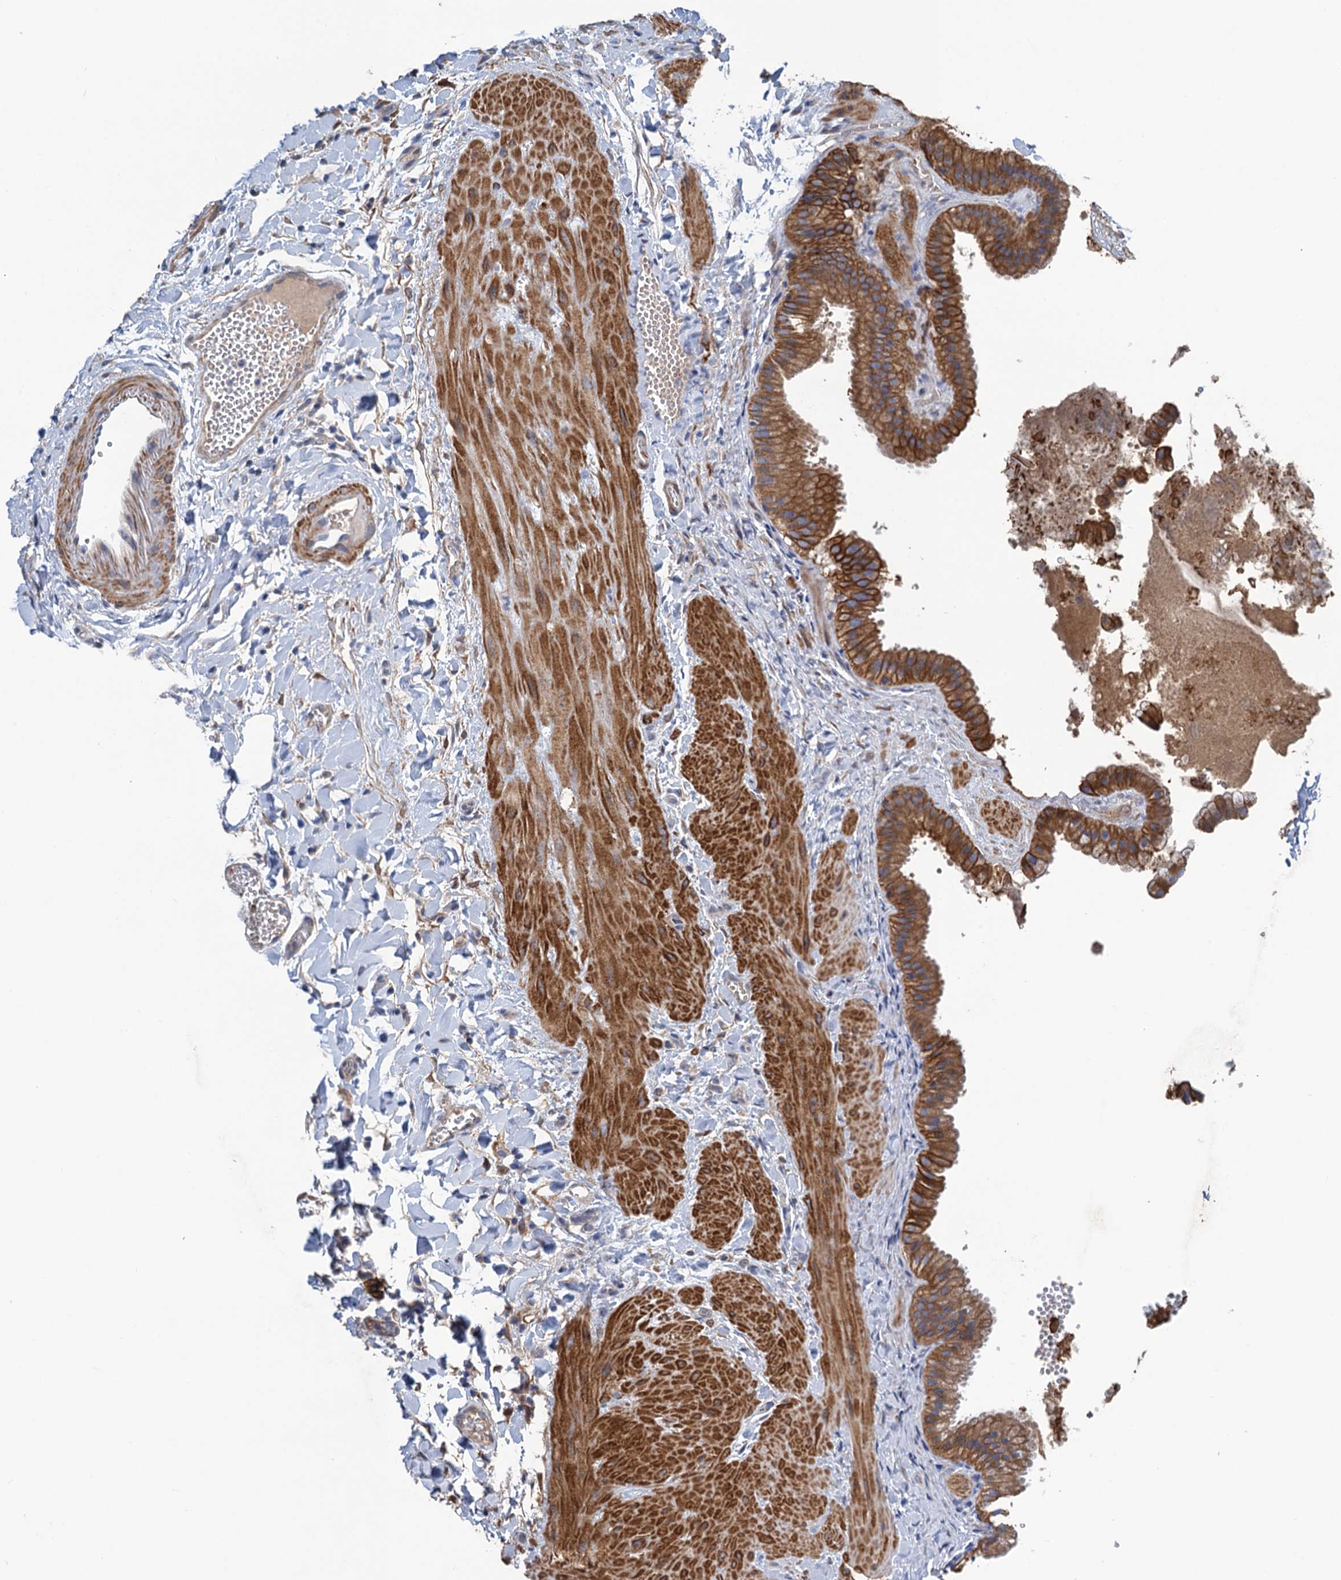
{"staining": {"intensity": "moderate", "quantity": ">75%", "location": "cytoplasmic/membranous"}, "tissue": "gallbladder", "cell_type": "Glandular cells", "image_type": "normal", "snomed": [{"axis": "morphology", "description": "Normal tissue, NOS"}, {"axis": "topography", "description": "Gallbladder"}], "caption": "Immunohistochemical staining of normal gallbladder demonstrates moderate cytoplasmic/membranous protein staining in about >75% of glandular cells.", "gene": "SMCO3", "patient": {"sex": "male", "age": 55}}